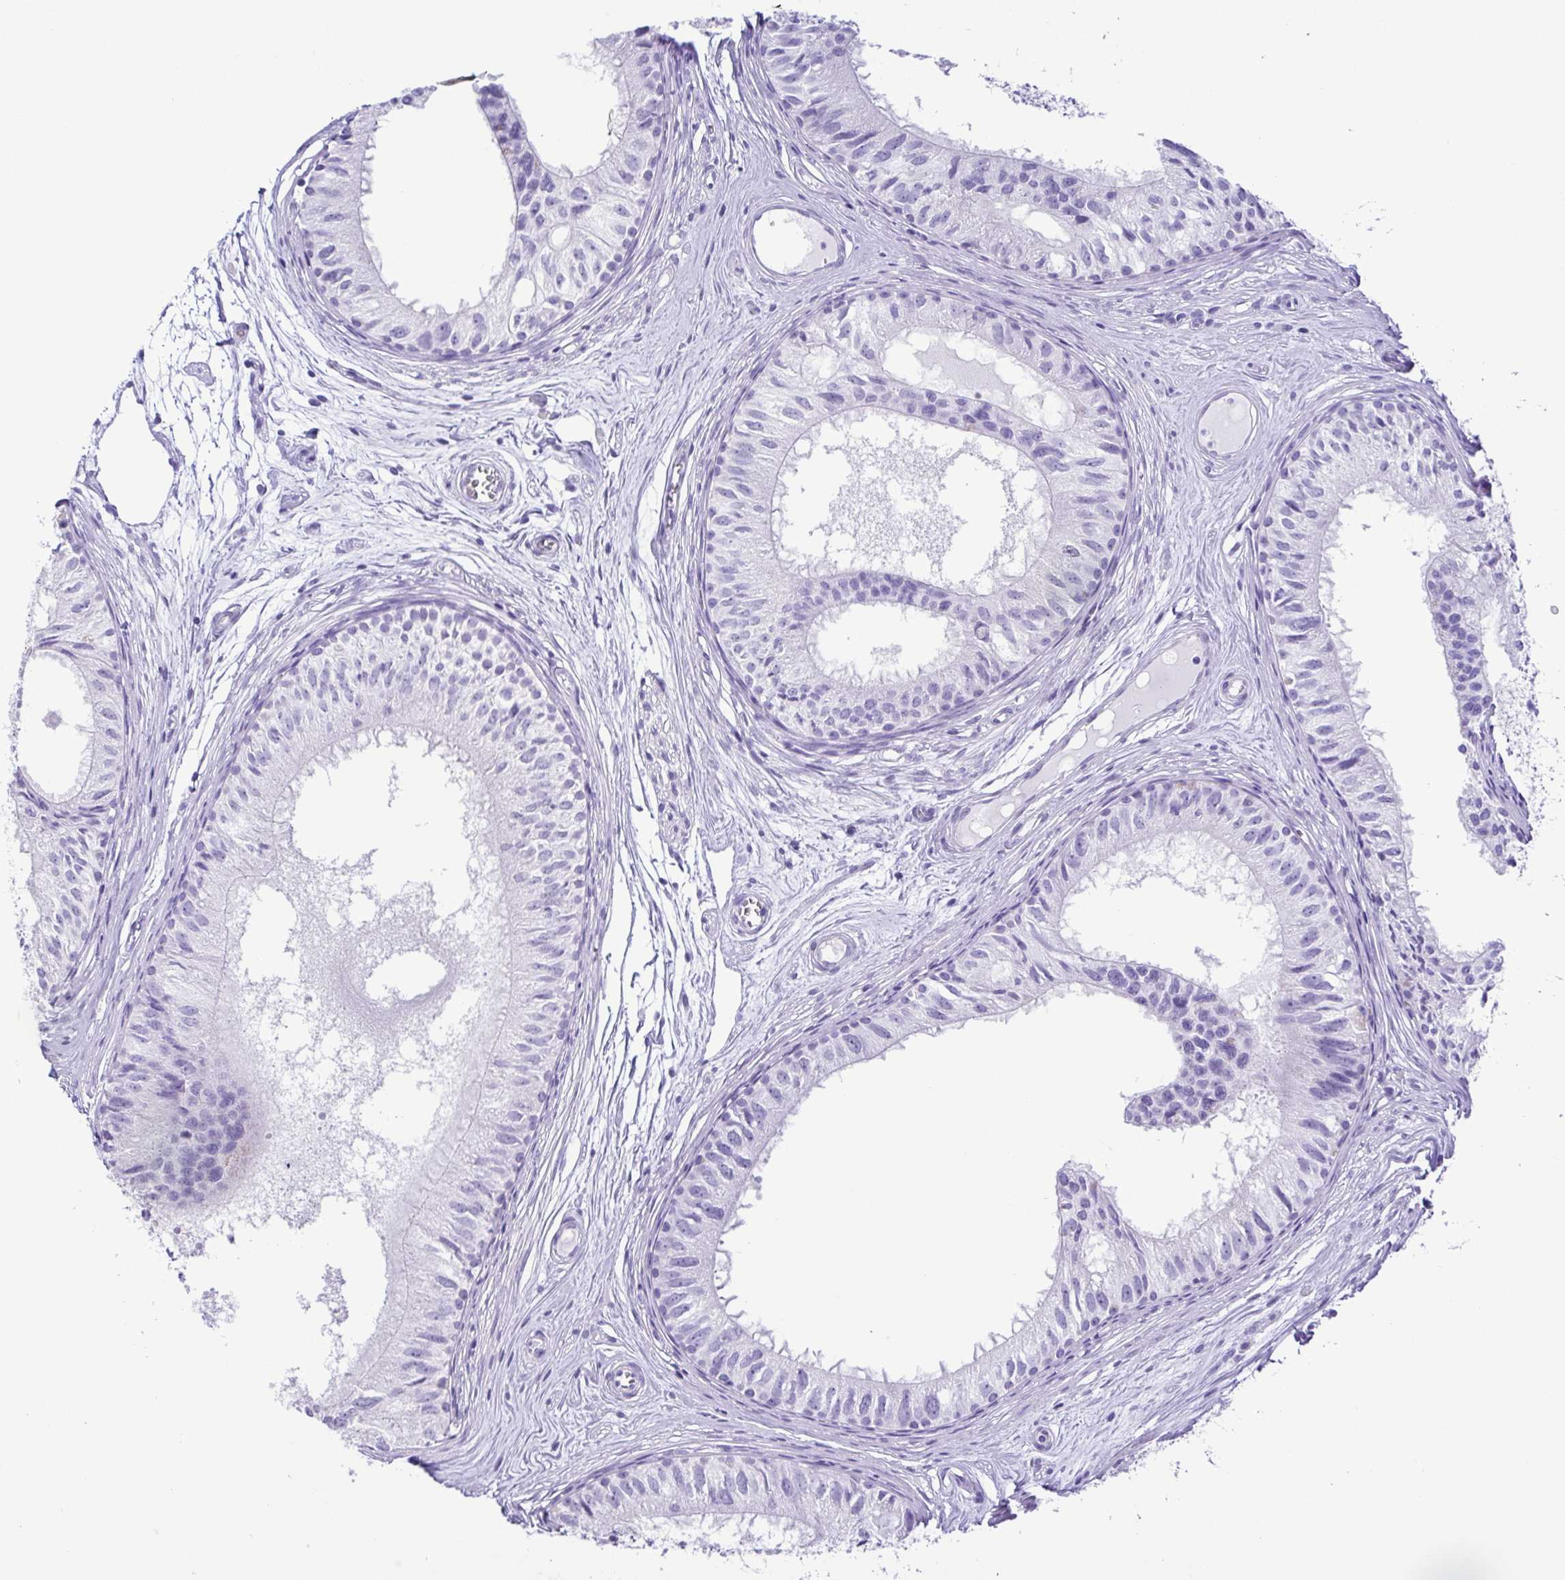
{"staining": {"intensity": "negative", "quantity": "none", "location": "none"}, "tissue": "epididymis", "cell_type": "Glandular cells", "image_type": "normal", "snomed": [{"axis": "morphology", "description": "Normal tissue, NOS"}, {"axis": "topography", "description": "Epididymis"}], "caption": "Normal epididymis was stained to show a protein in brown. There is no significant staining in glandular cells.", "gene": "CASP14", "patient": {"sex": "male", "age": 25}}